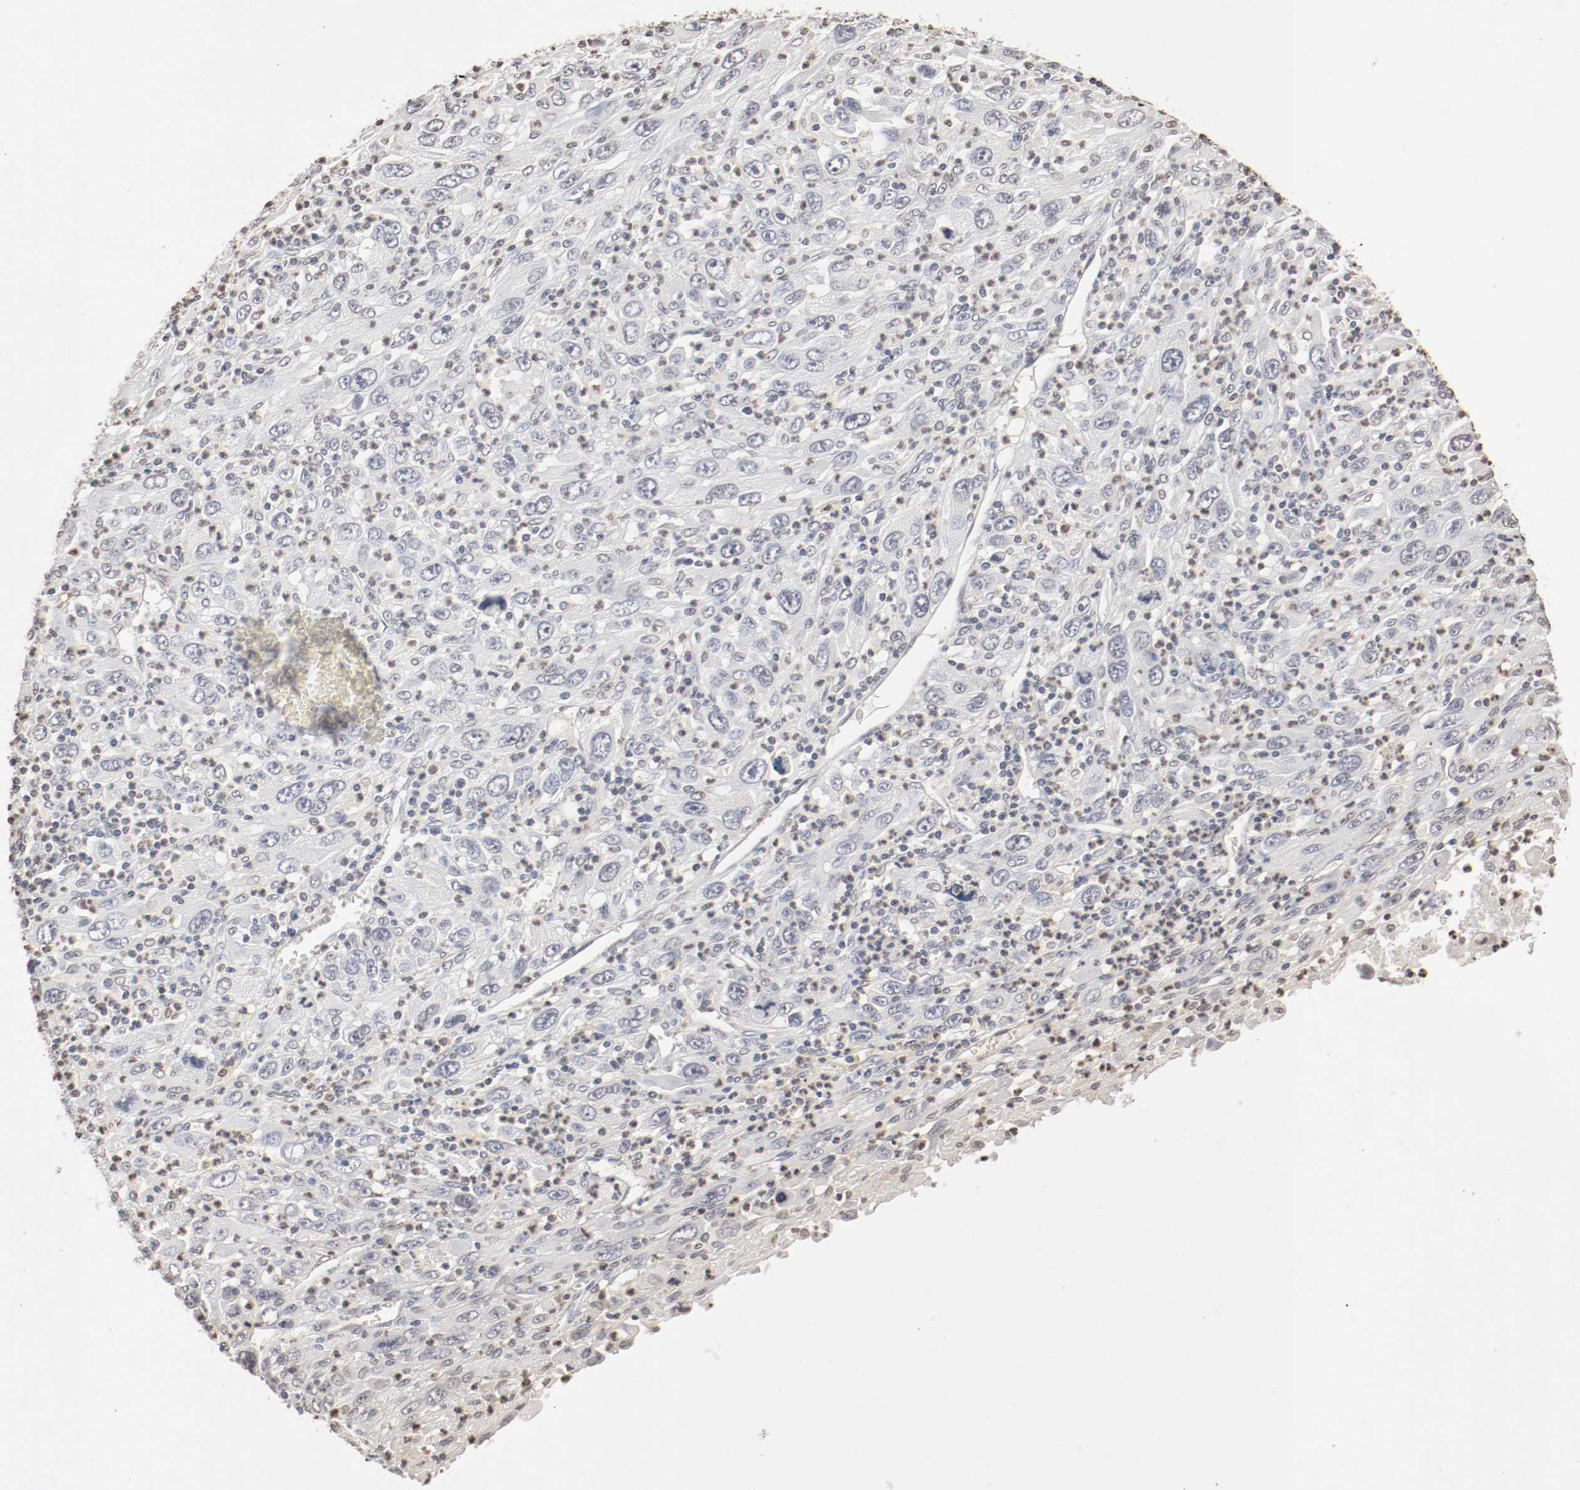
{"staining": {"intensity": "negative", "quantity": "none", "location": "none"}, "tissue": "melanoma", "cell_type": "Tumor cells", "image_type": "cancer", "snomed": [{"axis": "morphology", "description": "Malignant melanoma, Metastatic site"}, {"axis": "topography", "description": "Skin"}], "caption": "Immunohistochemistry of human melanoma displays no expression in tumor cells.", "gene": "WASL", "patient": {"sex": "female", "age": 56}}